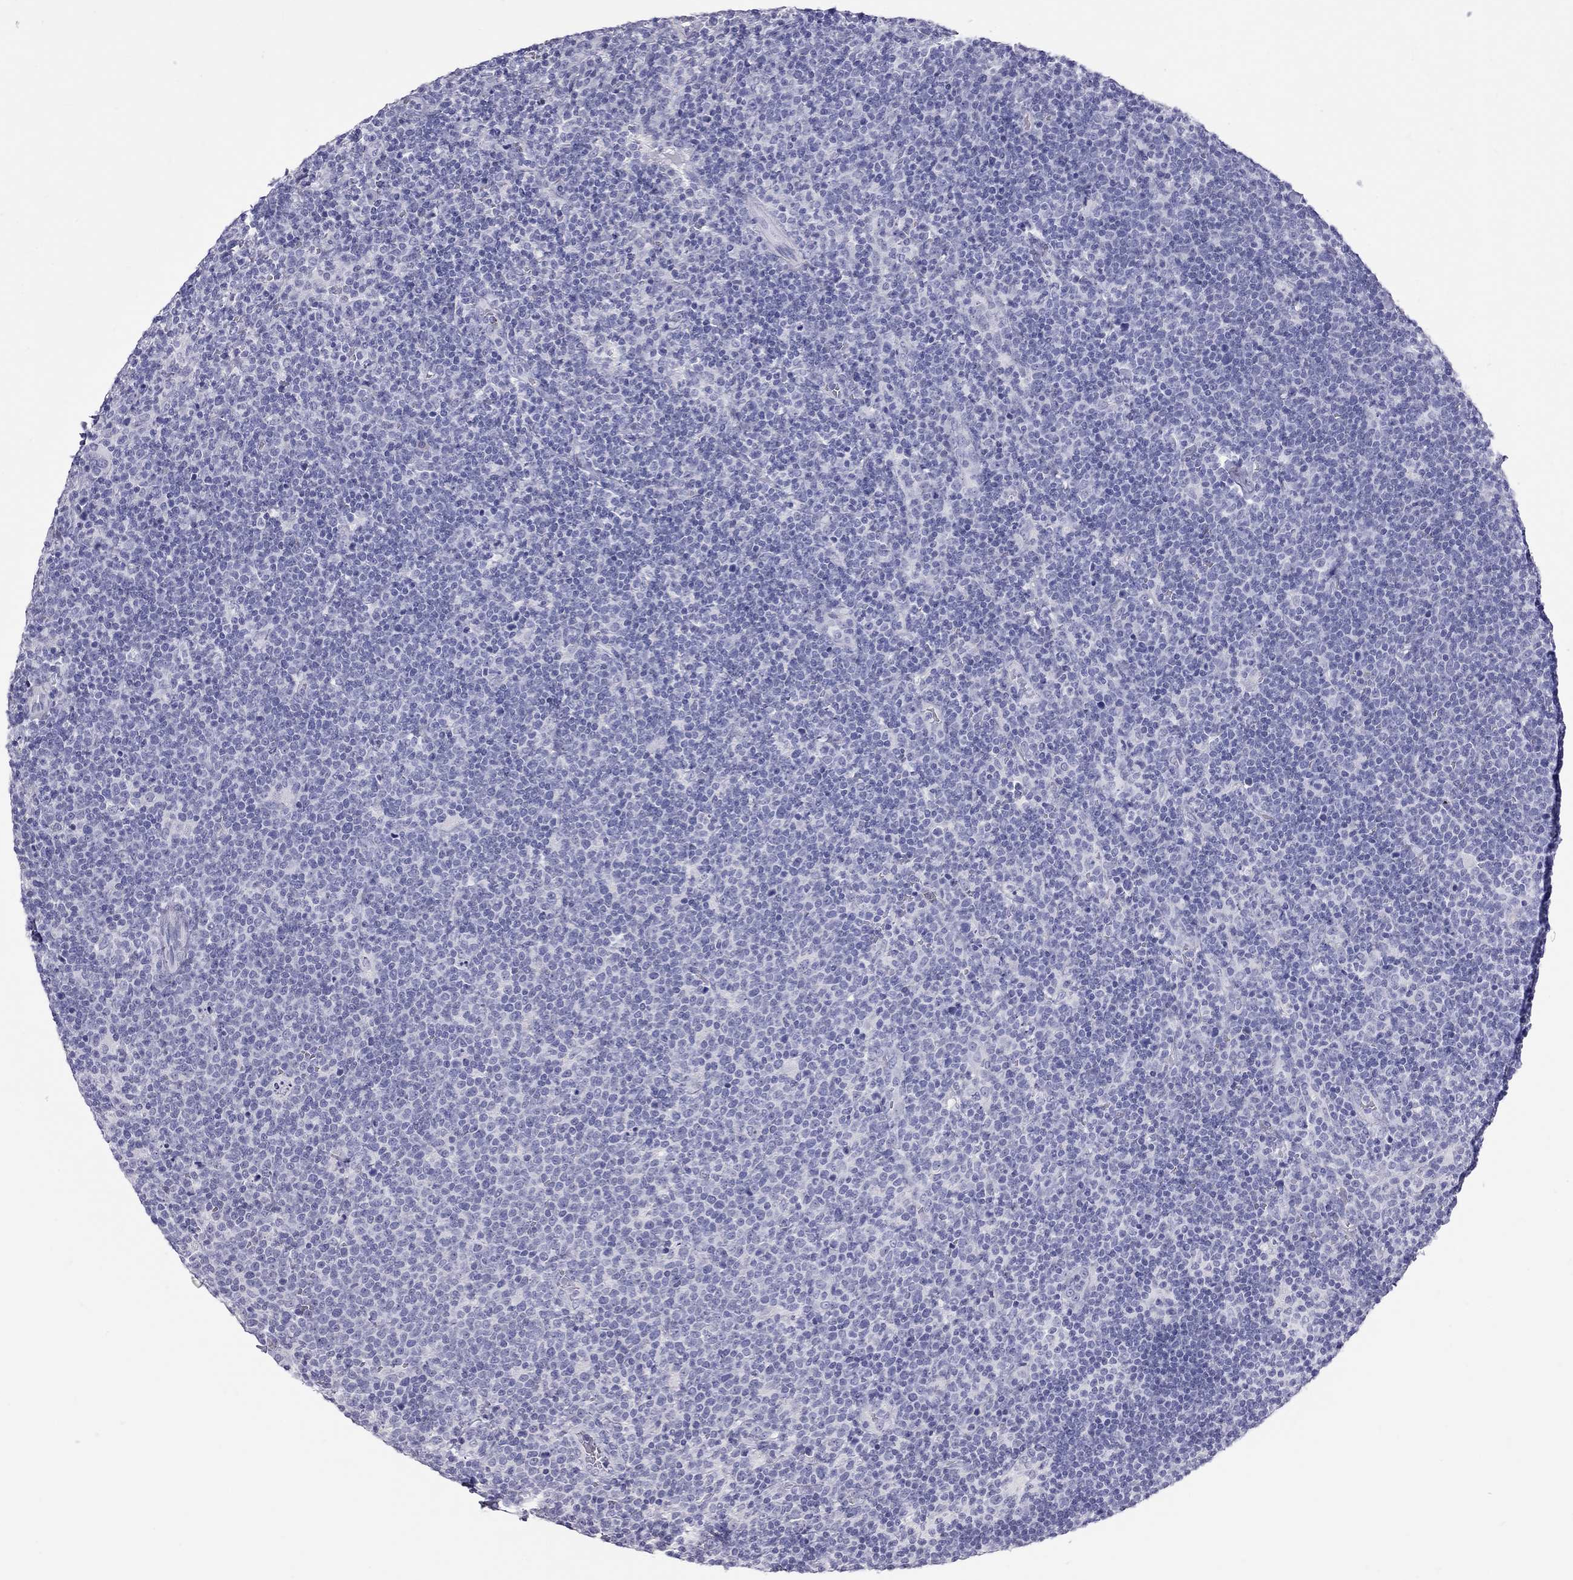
{"staining": {"intensity": "negative", "quantity": "none", "location": "none"}, "tissue": "lymphoma", "cell_type": "Tumor cells", "image_type": "cancer", "snomed": [{"axis": "morphology", "description": "Malignant lymphoma, non-Hodgkin's type, High grade"}, {"axis": "topography", "description": "Lymph node"}], "caption": "Histopathology image shows no significant protein expression in tumor cells of malignant lymphoma, non-Hodgkin's type (high-grade).", "gene": "STAG3", "patient": {"sex": "male", "age": 61}}